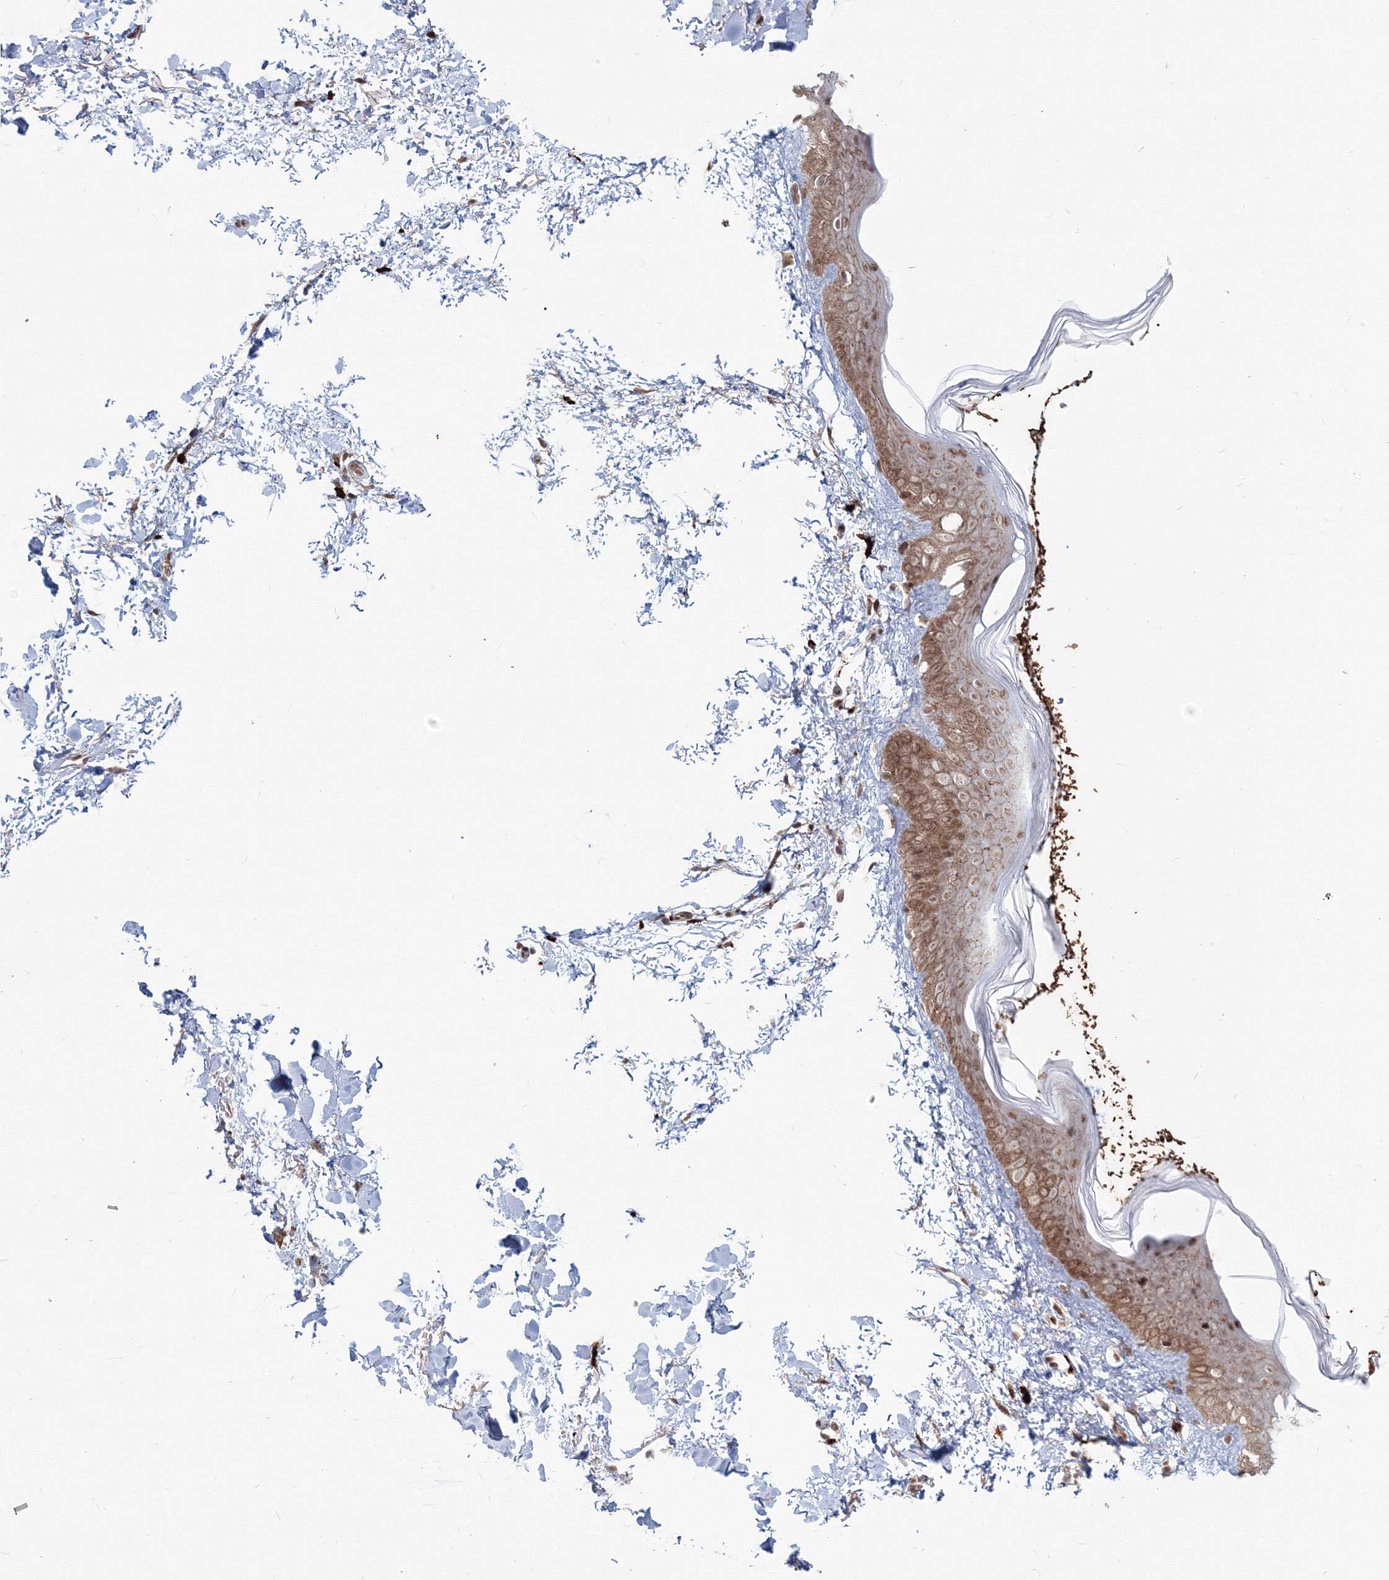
{"staining": {"intensity": "moderate", "quantity": ">75%", "location": "cytoplasmic/membranous"}, "tissue": "skin", "cell_type": "Fibroblasts", "image_type": "normal", "snomed": [{"axis": "morphology", "description": "Normal tissue, NOS"}, {"axis": "topography", "description": "Skin"}], "caption": "Skin stained with DAB (3,3'-diaminobenzidine) immunohistochemistry (IHC) displays medium levels of moderate cytoplasmic/membranous positivity in about >75% of fibroblasts. The staining was performed using DAB, with brown indicating positive protein expression. Nuclei are stained blue with hematoxylin.", "gene": "SH3PXD2A", "patient": {"sex": "female", "age": 58}}